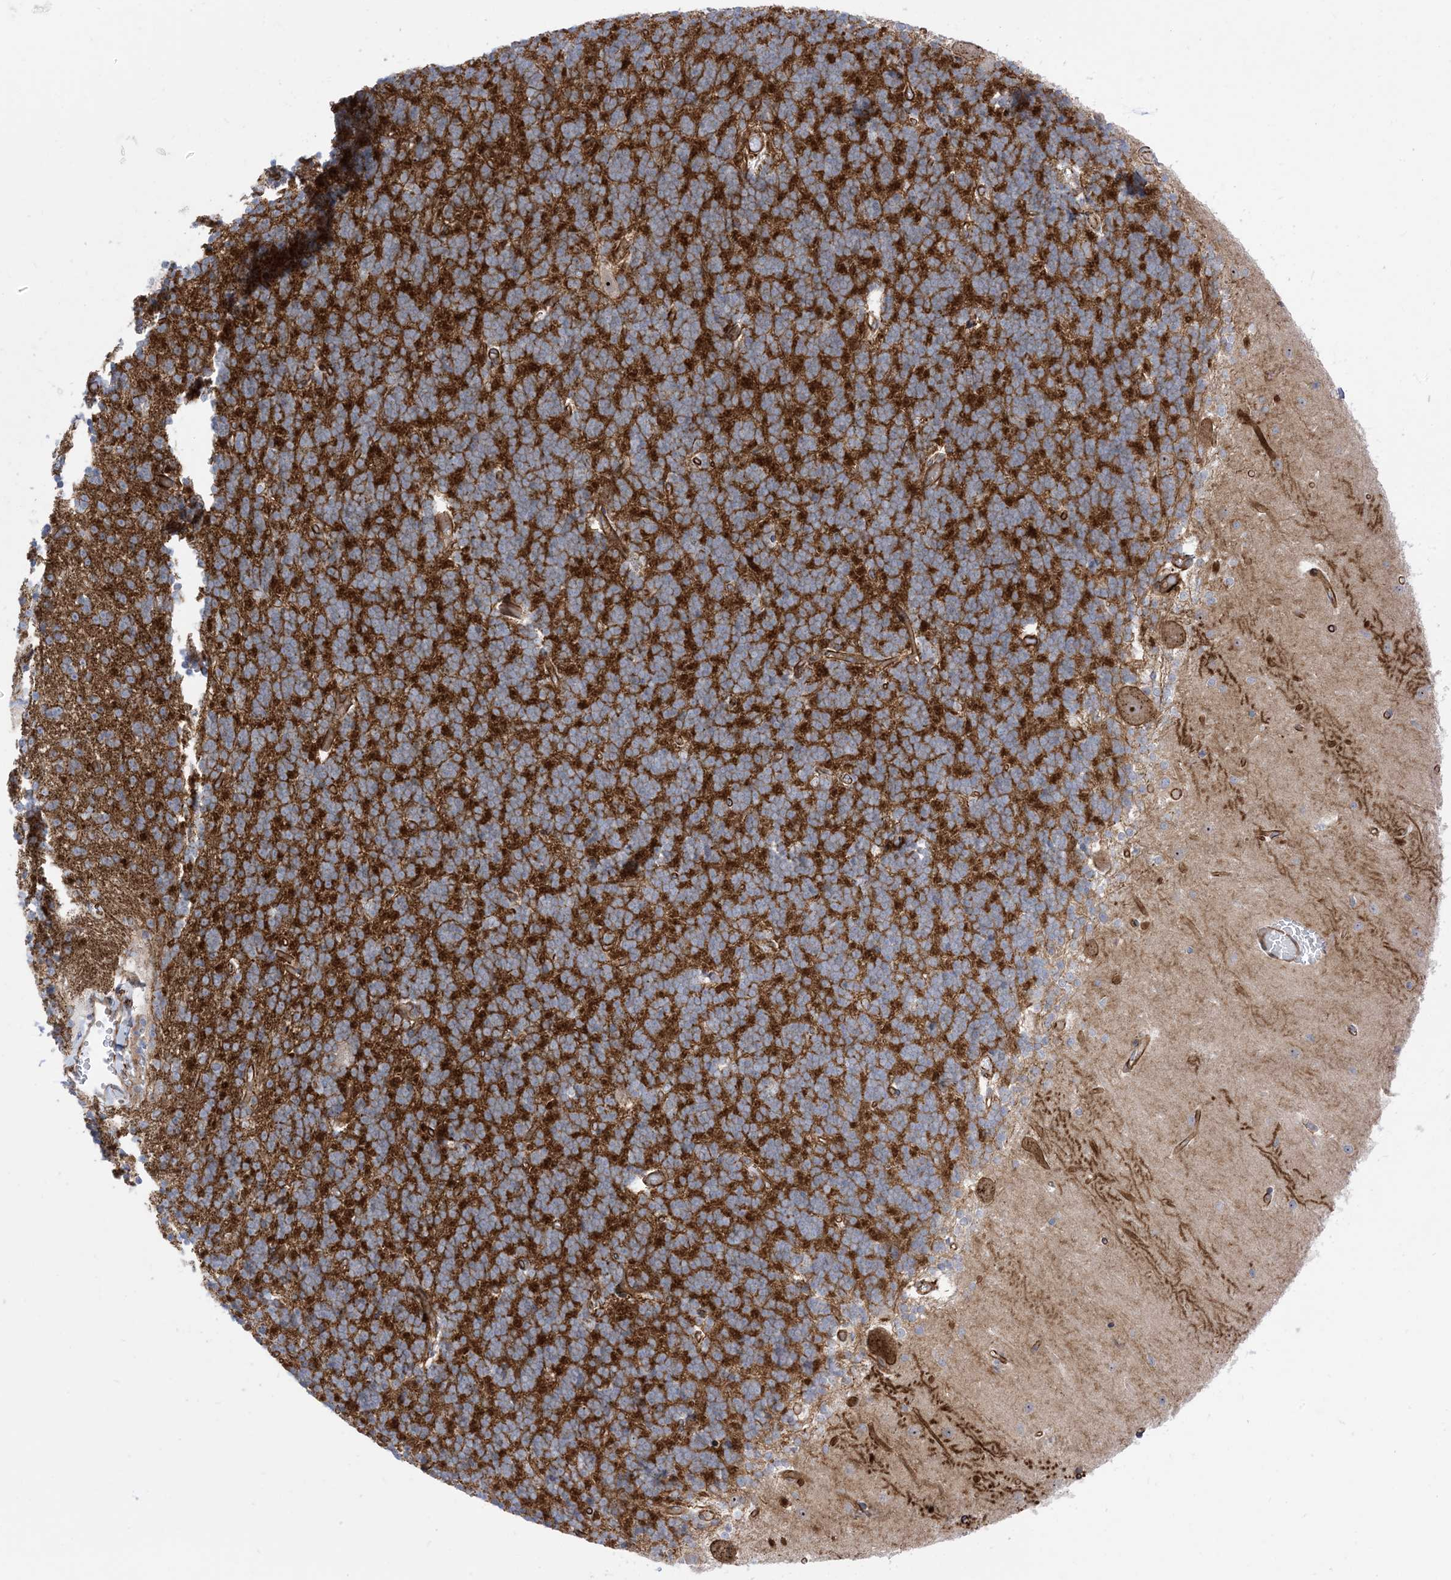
{"staining": {"intensity": "strong", "quantity": "25%-75%", "location": "cytoplasmic/membranous"}, "tissue": "cerebellum", "cell_type": "Cells in granular layer", "image_type": "normal", "snomed": [{"axis": "morphology", "description": "Normal tissue, NOS"}, {"axis": "topography", "description": "Cerebellum"}], "caption": "Brown immunohistochemical staining in normal human cerebellum shows strong cytoplasmic/membranous staining in approximately 25%-75% of cells in granular layer.", "gene": "MARS2", "patient": {"sex": "male", "age": 37}}